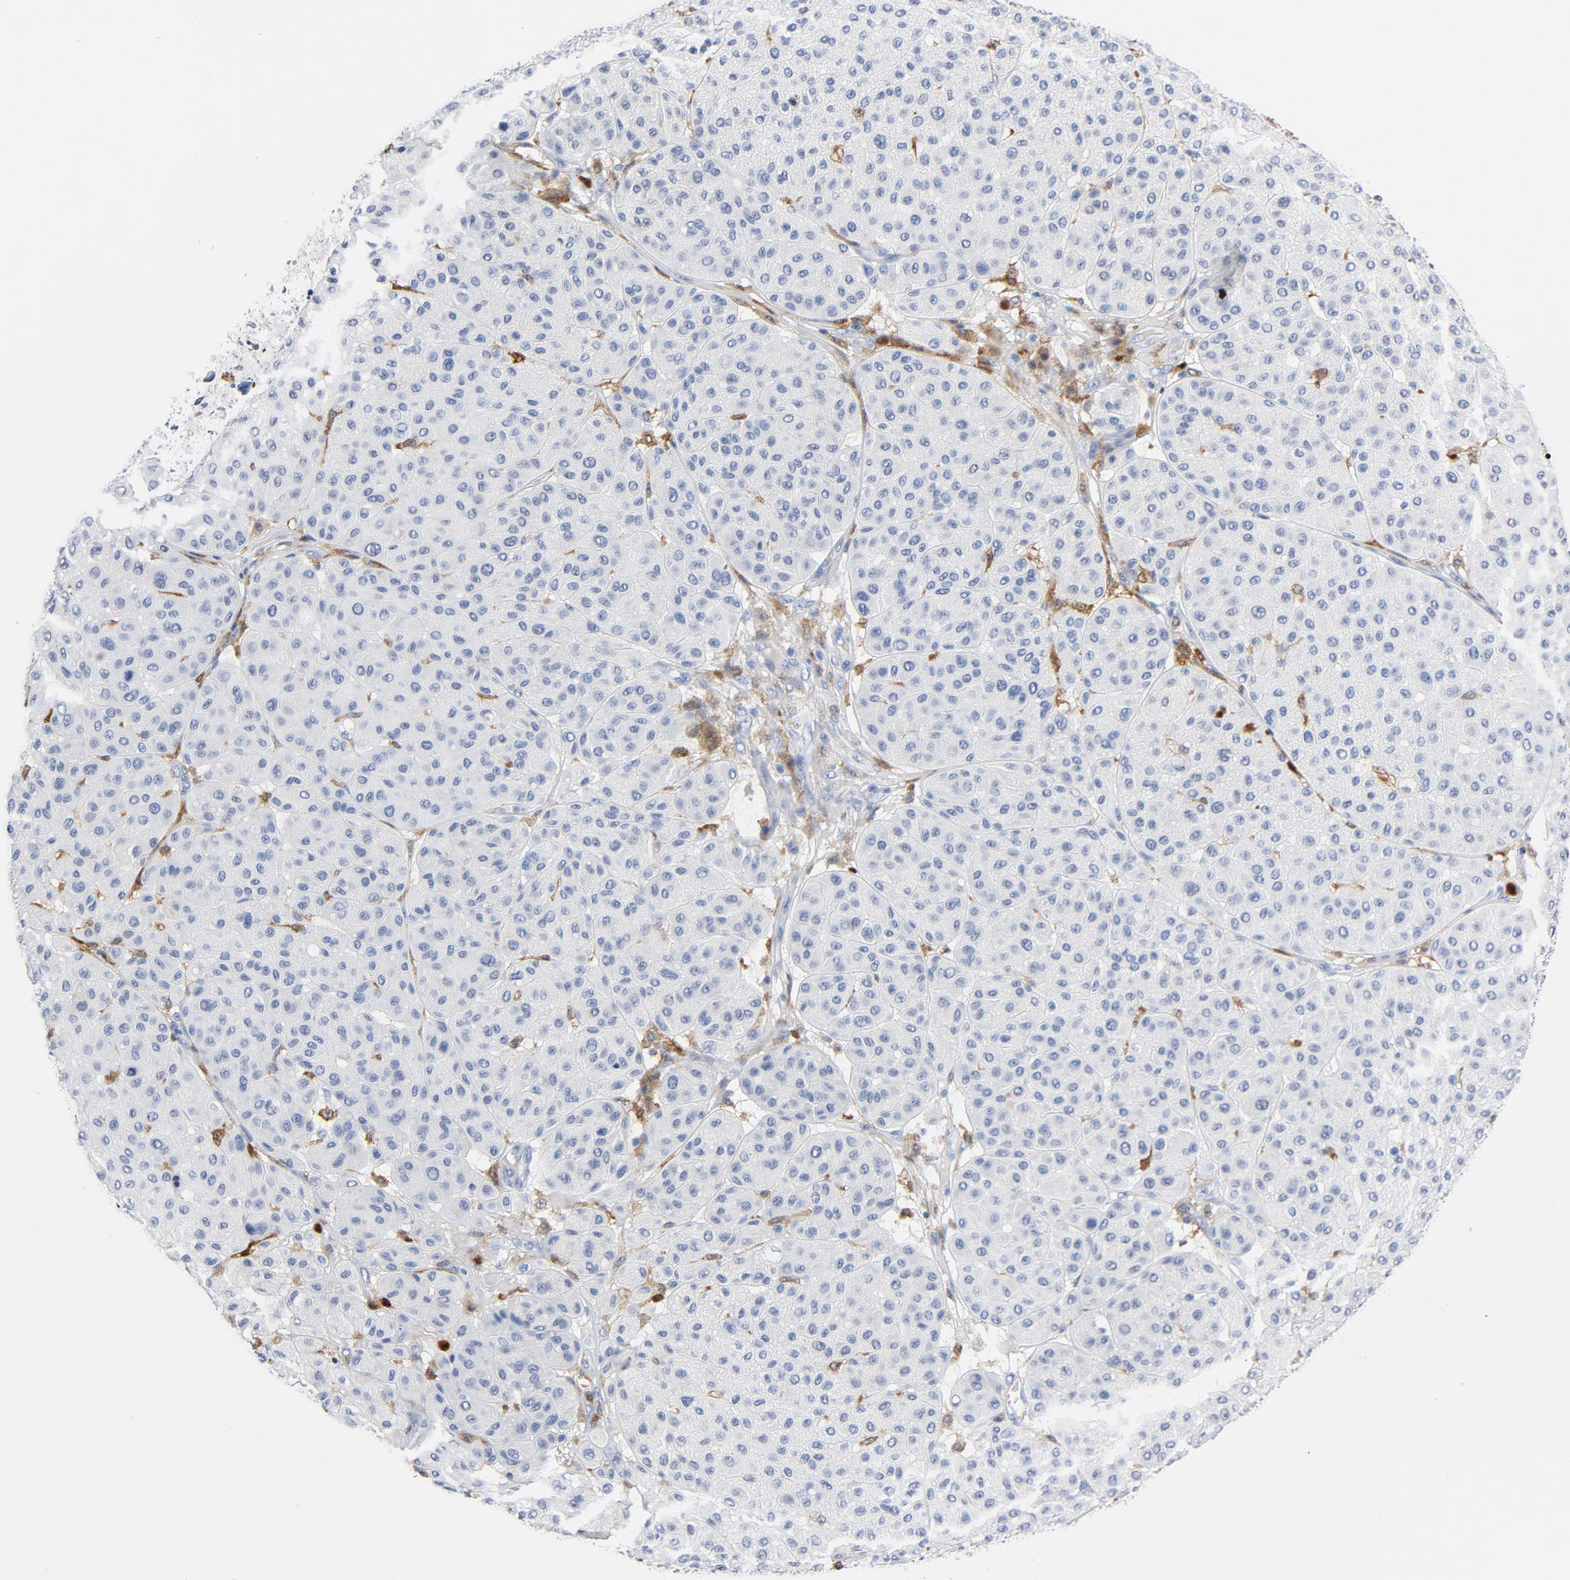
{"staining": {"intensity": "negative", "quantity": "none", "location": "none"}, "tissue": "melanoma", "cell_type": "Tumor cells", "image_type": "cancer", "snomed": [{"axis": "morphology", "description": "Normal tissue, NOS"}, {"axis": "morphology", "description": "Malignant melanoma, Metastatic site"}, {"axis": "topography", "description": "Skin"}], "caption": "Tumor cells show no significant expression in melanoma.", "gene": "NCF1", "patient": {"sex": "male", "age": 41}}